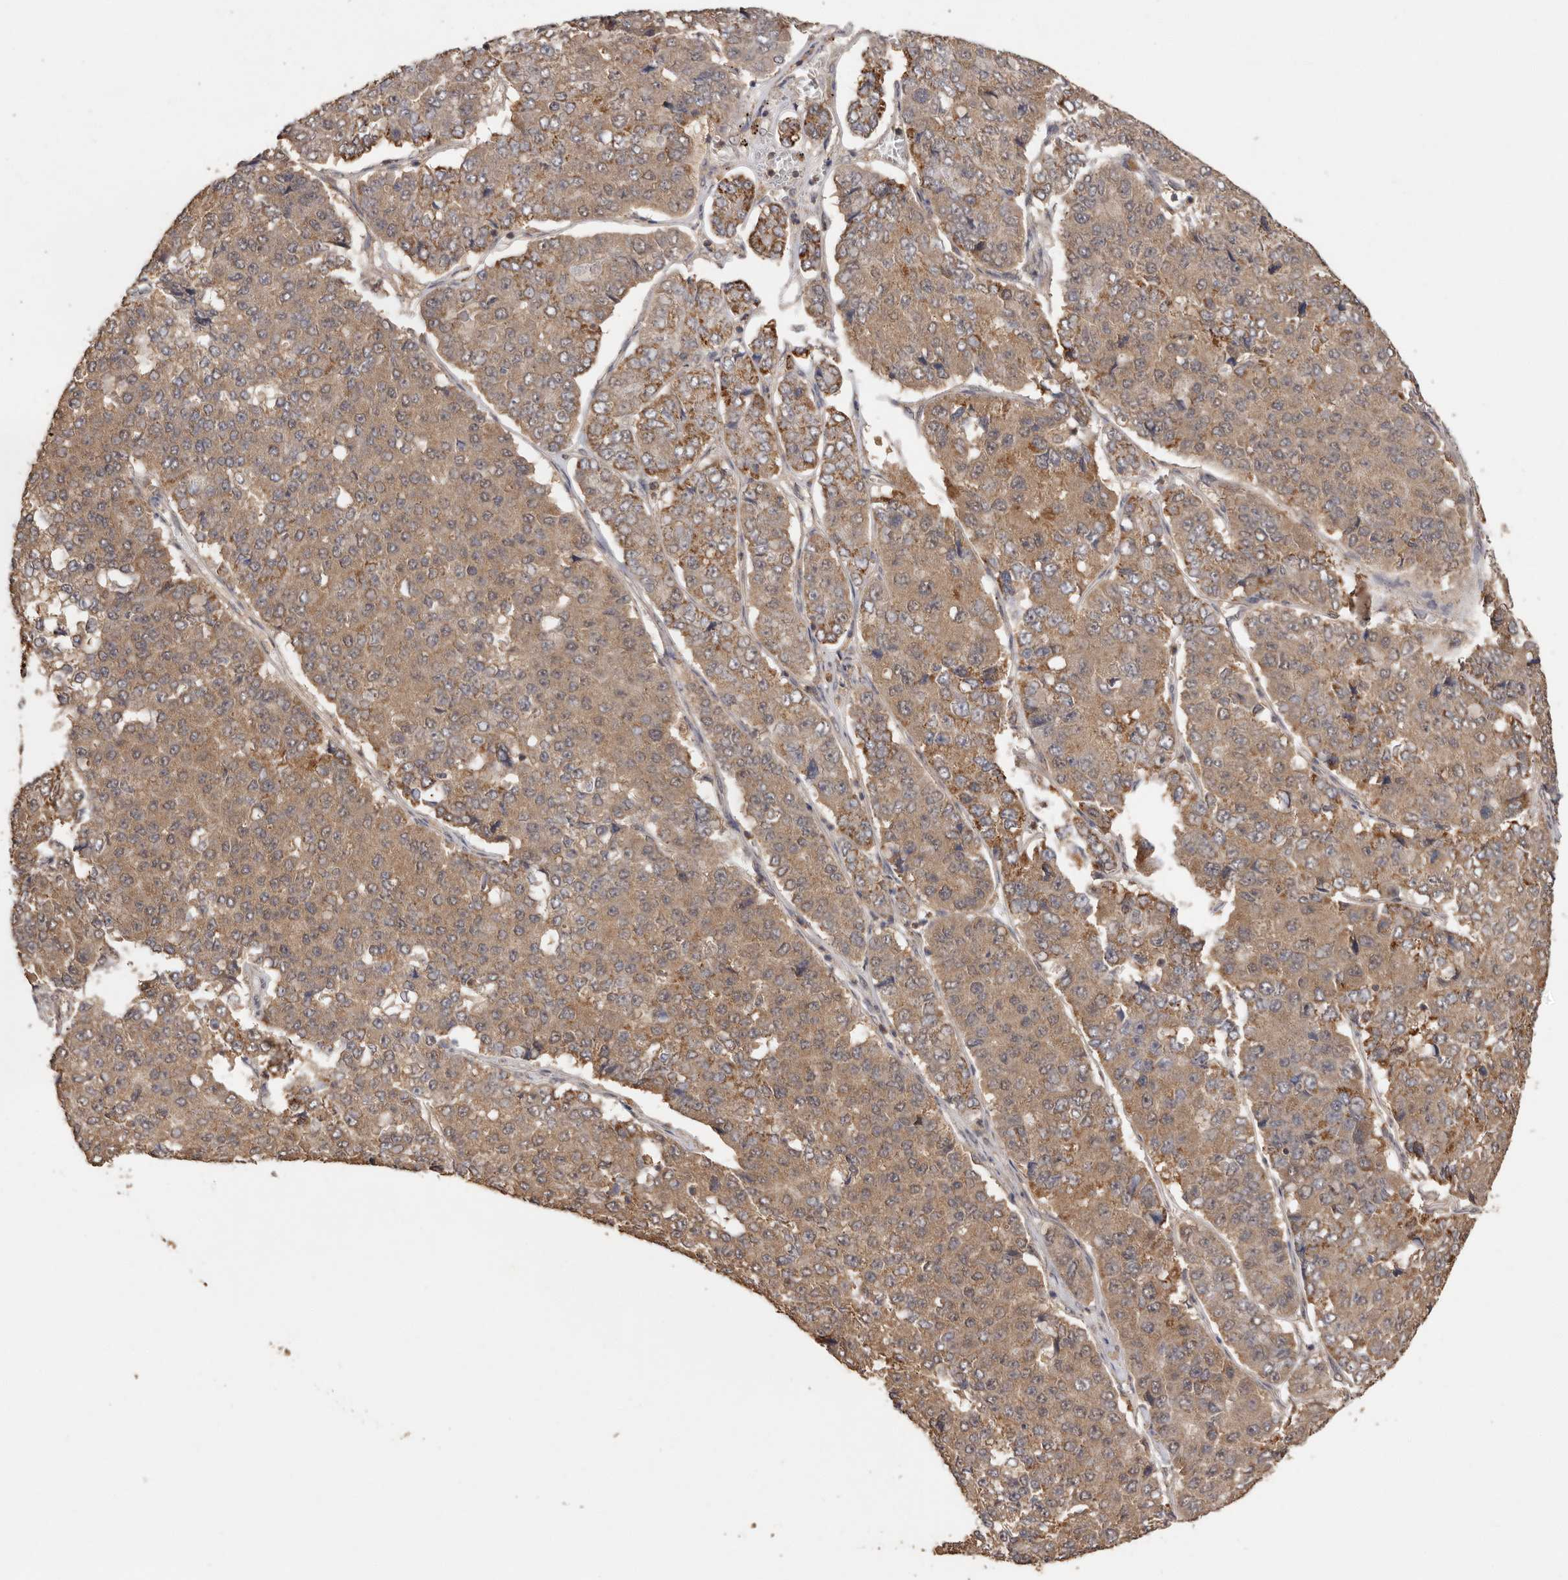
{"staining": {"intensity": "moderate", "quantity": ">75%", "location": "cytoplasmic/membranous"}, "tissue": "pancreatic cancer", "cell_type": "Tumor cells", "image_type": "cancer", "snomed": [{"axis": "morphology", "description": "Adenocarcinoma, NOS"}, {"axis": "topography", "description": "Pancreas"}], "caption": "IHC image of human adenocarcinoma (pancreatic) stained for a protein (brown), which reveals medium levels of moderate cytoplasmic/membranous expression in about >75% of tumor cells.", "gene": "RWDD1", "patient": {"sex": "male", "age": 50}}